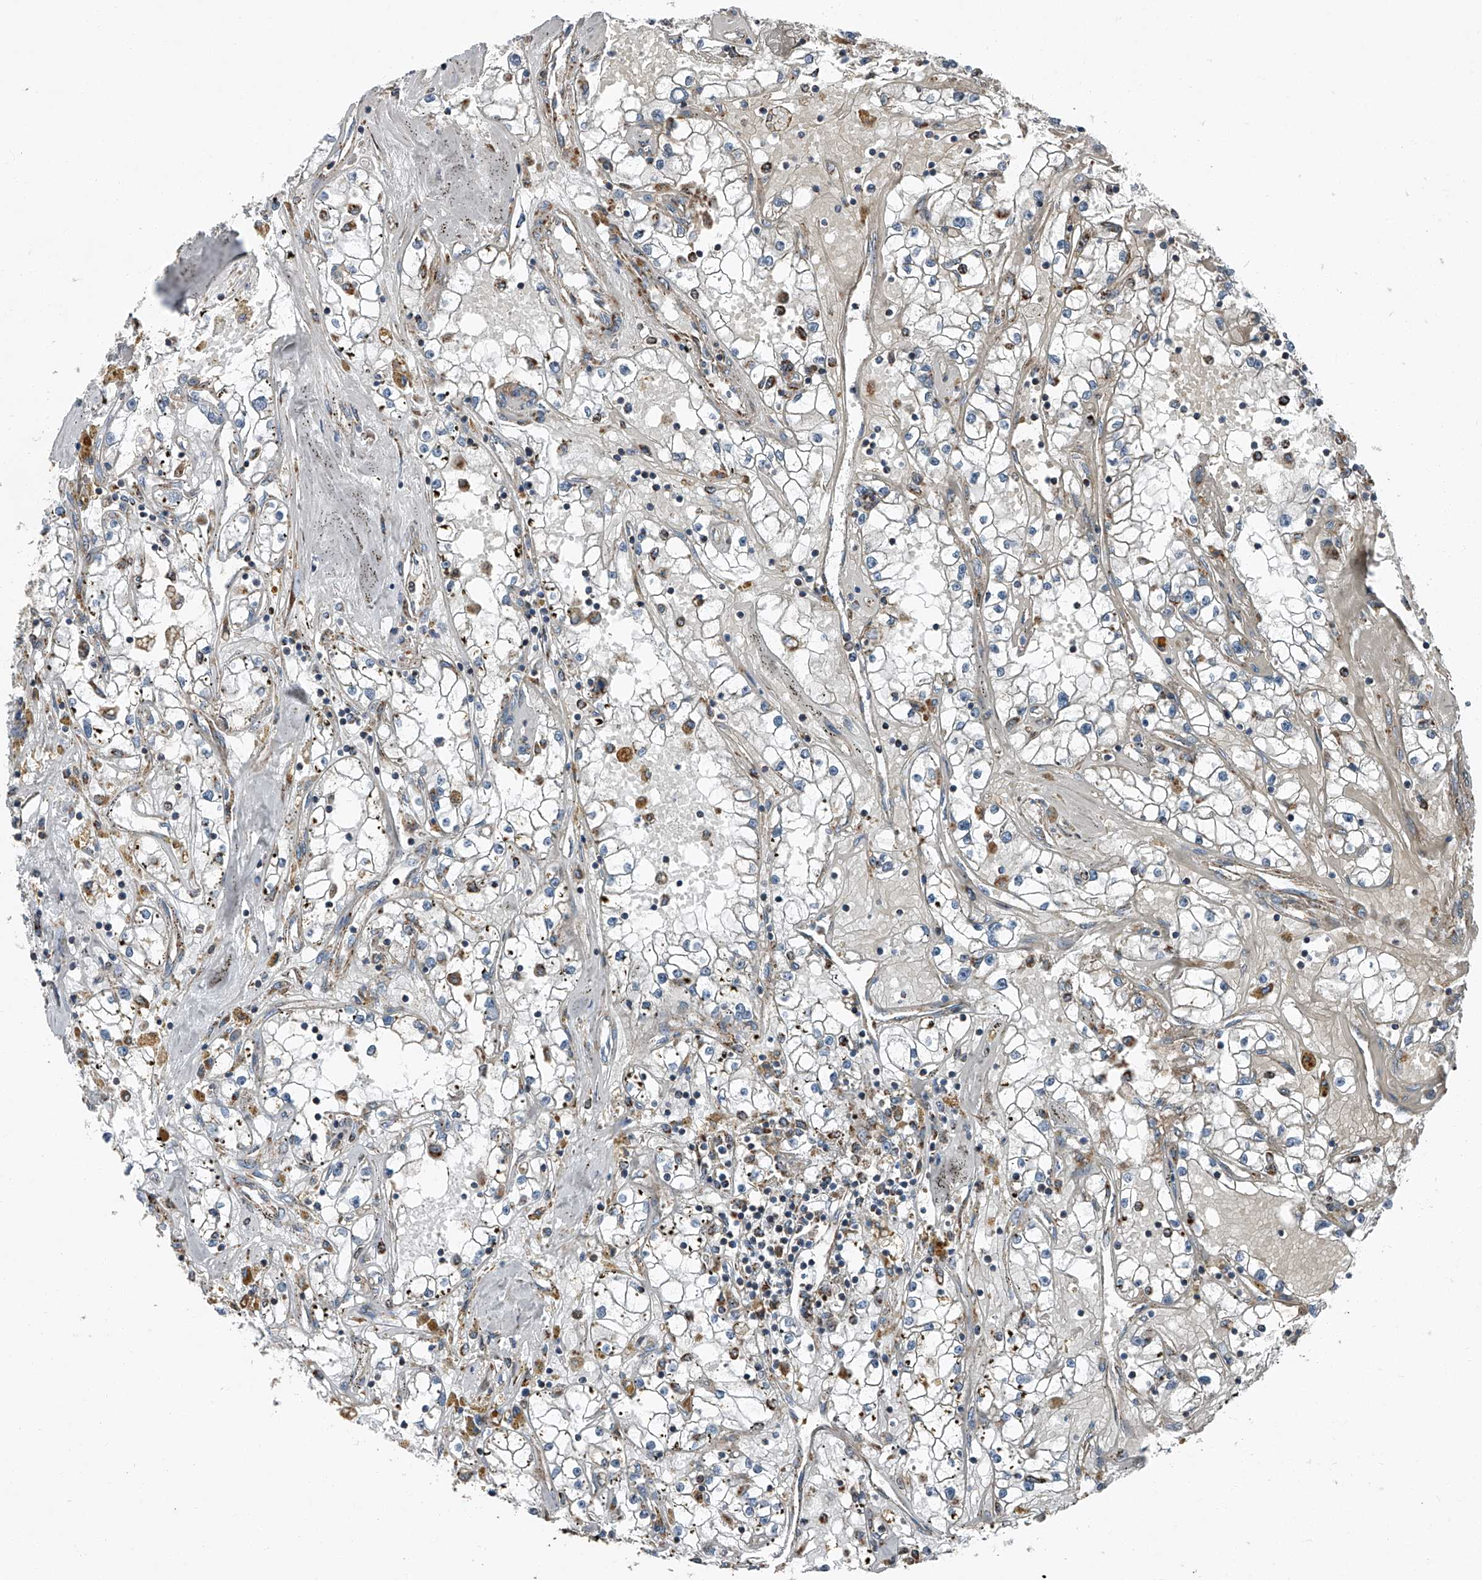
{"staining": {"intensity": "negative", "quantity": "none", "location": "none"}, "tissue": "renal cancer", "cell_type": "Tumor cells", "image_type": "cancer", "snomed": [{"axis": "morphology", "description": "Adenocarcinoma, NOS"}, {"axis": "topography", "description": "Kidney"}], "caption": "DAB (3,3'-diaminobenzidine) immunohistochemical staining of human renal cancer (adenocarcinoma) displays no significant positivity in tumor cells.", "gene": "CHRNA7", "patient": {"sex": "male", "age": 56}}